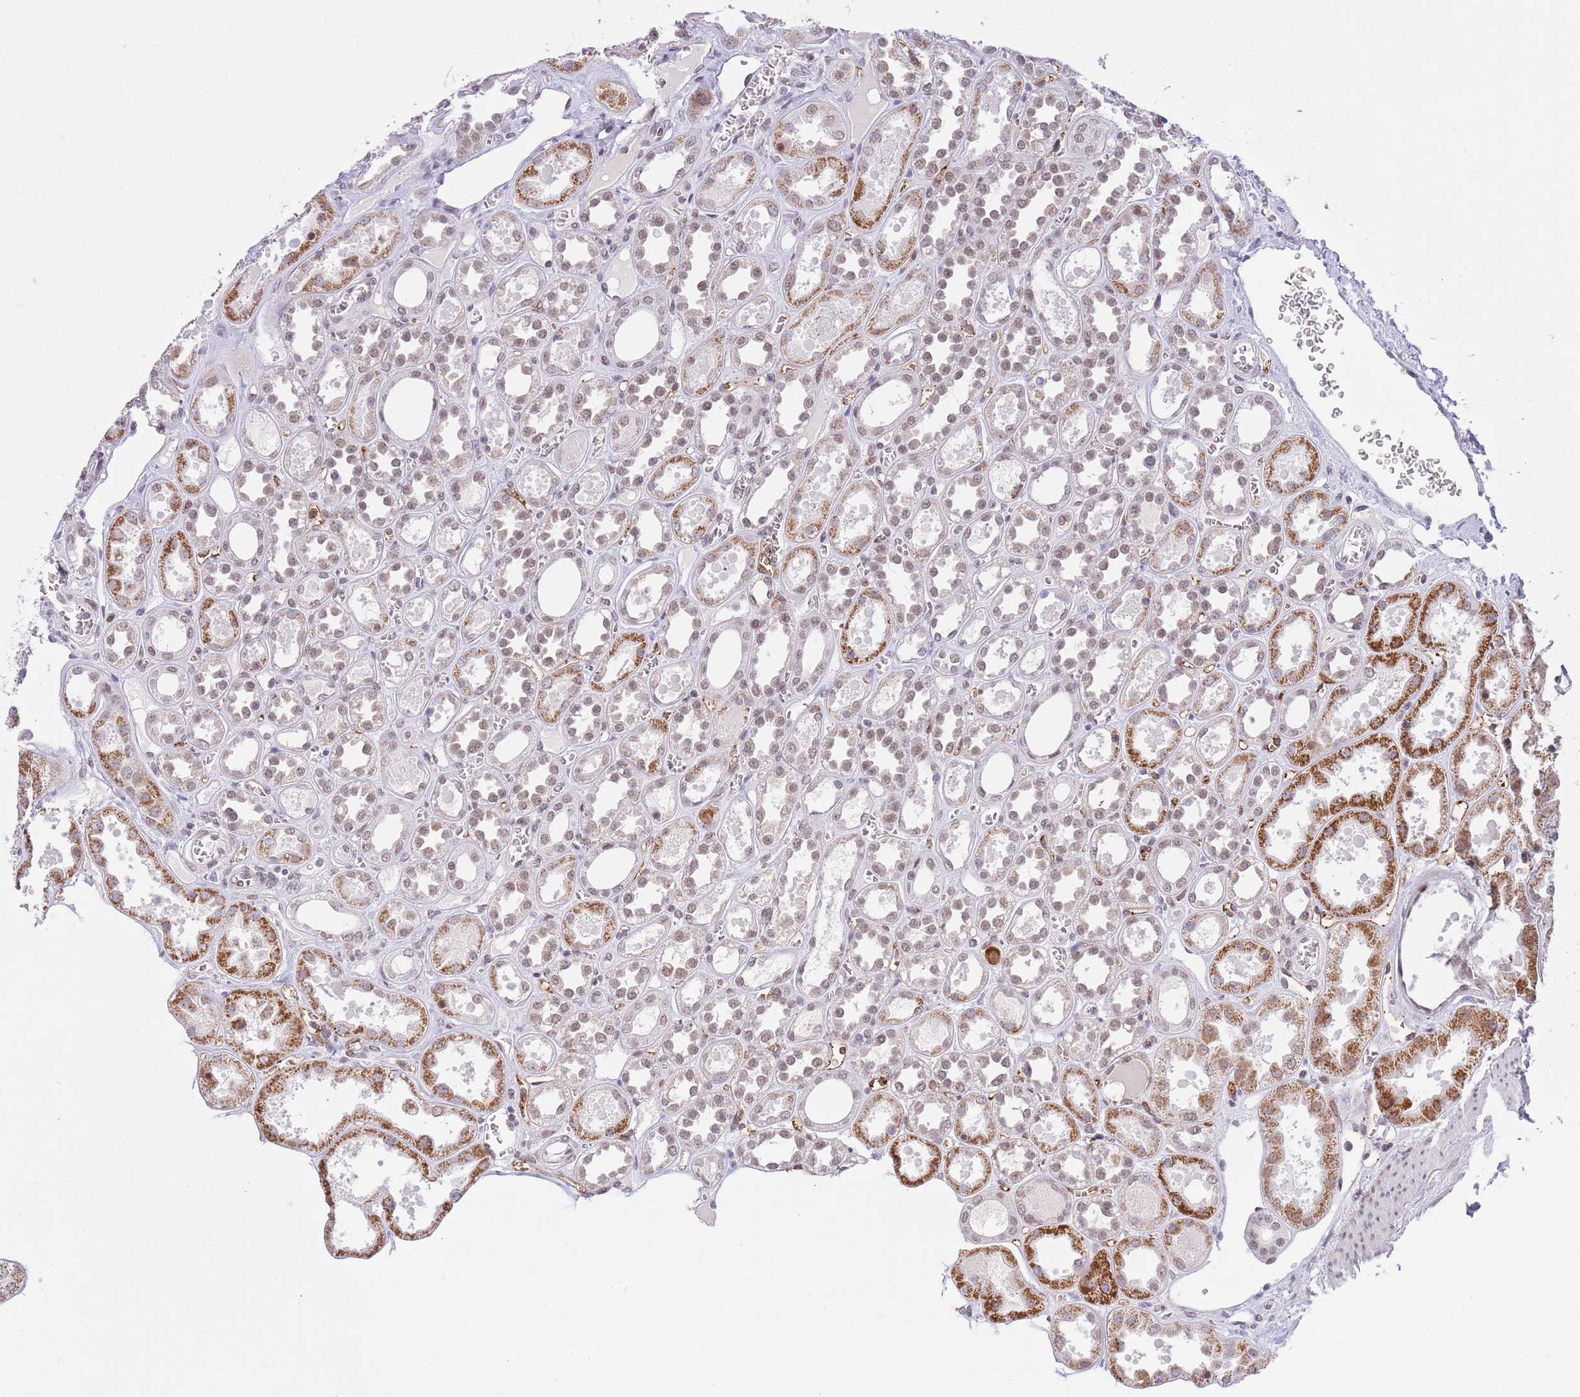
{"staining": {"intensity": "moderate", "quantity": ">75%", "location": "nuclear"}, "tissue": "kidney", "cell_type": "Cells in glomeruli", "image_type": "normal", "snomed": [{"axis": "morphology", "description": "Normal tissue, NOS"}, {"axis": "topography", "description": "Kidney"}], "caption": "Human kidney stained with a brown dye displays moderate nuclear positive staining in approximately >75% of cells in glomeruli.", "gene": "RFX1", "patient": {"sex": "female", "age": 41}}